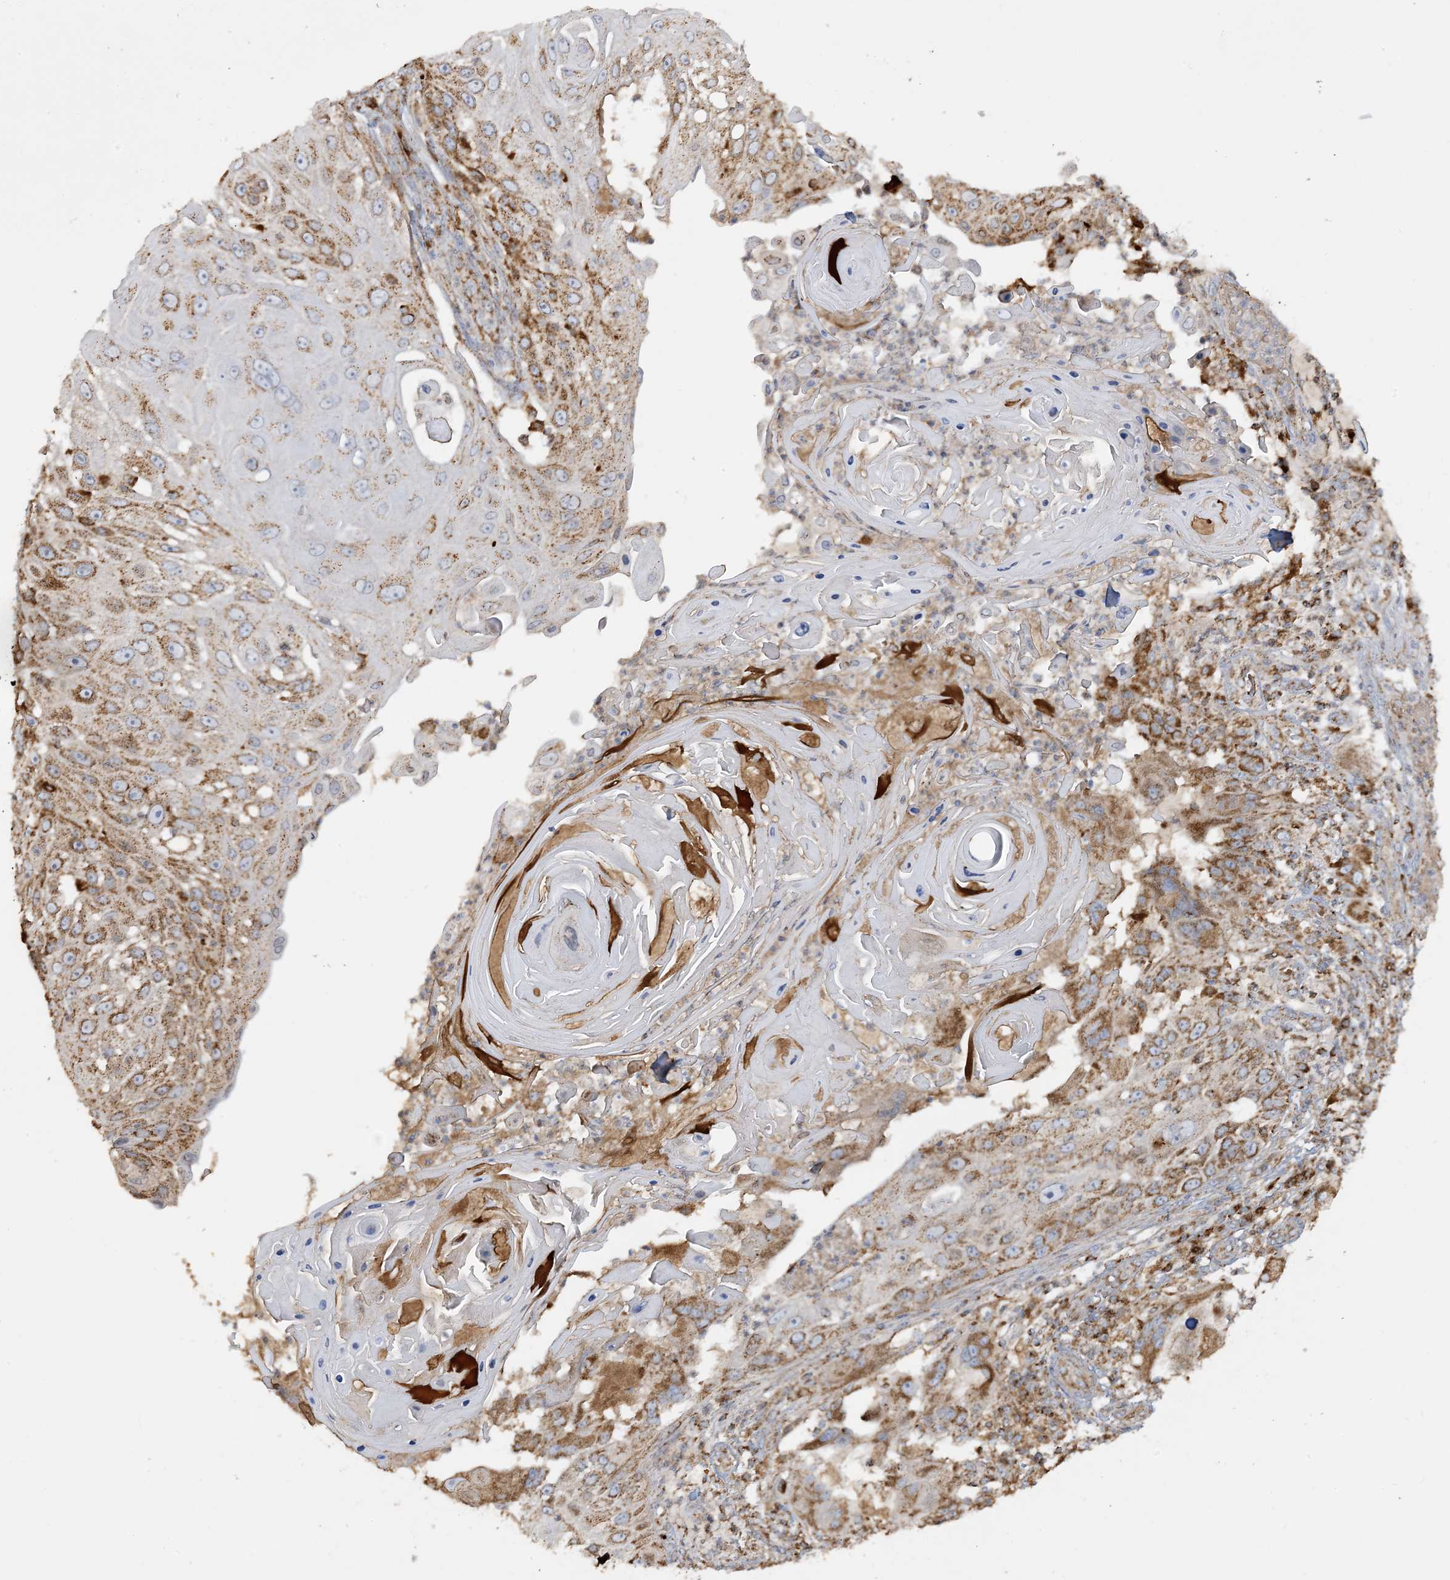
{"staining": {"intensity": "moderate", "quantity": ">75%", "location": "cytoplasmic/membranous"}, "tissue": "skin cancer", "cell_type": "Tumor cells", "image_type": "cancer", "snomed": [{"axis": "morphology", "description": "Squamous cell carcinoma, NOS"}, {"axis": "topography", "description": "Skin"}], "caption": "A brown stain highlights moderate cytoplasmic/membranous positivity of a protein in skin cancer (squamous cell carcinoma) tumor cells. (DAB (3,3'-diaminobenzidine) IHC, brown staining for protein, blue staining for nuclei).", "gene": "AGA", "patient": {"sex": "female", "age": 44}}